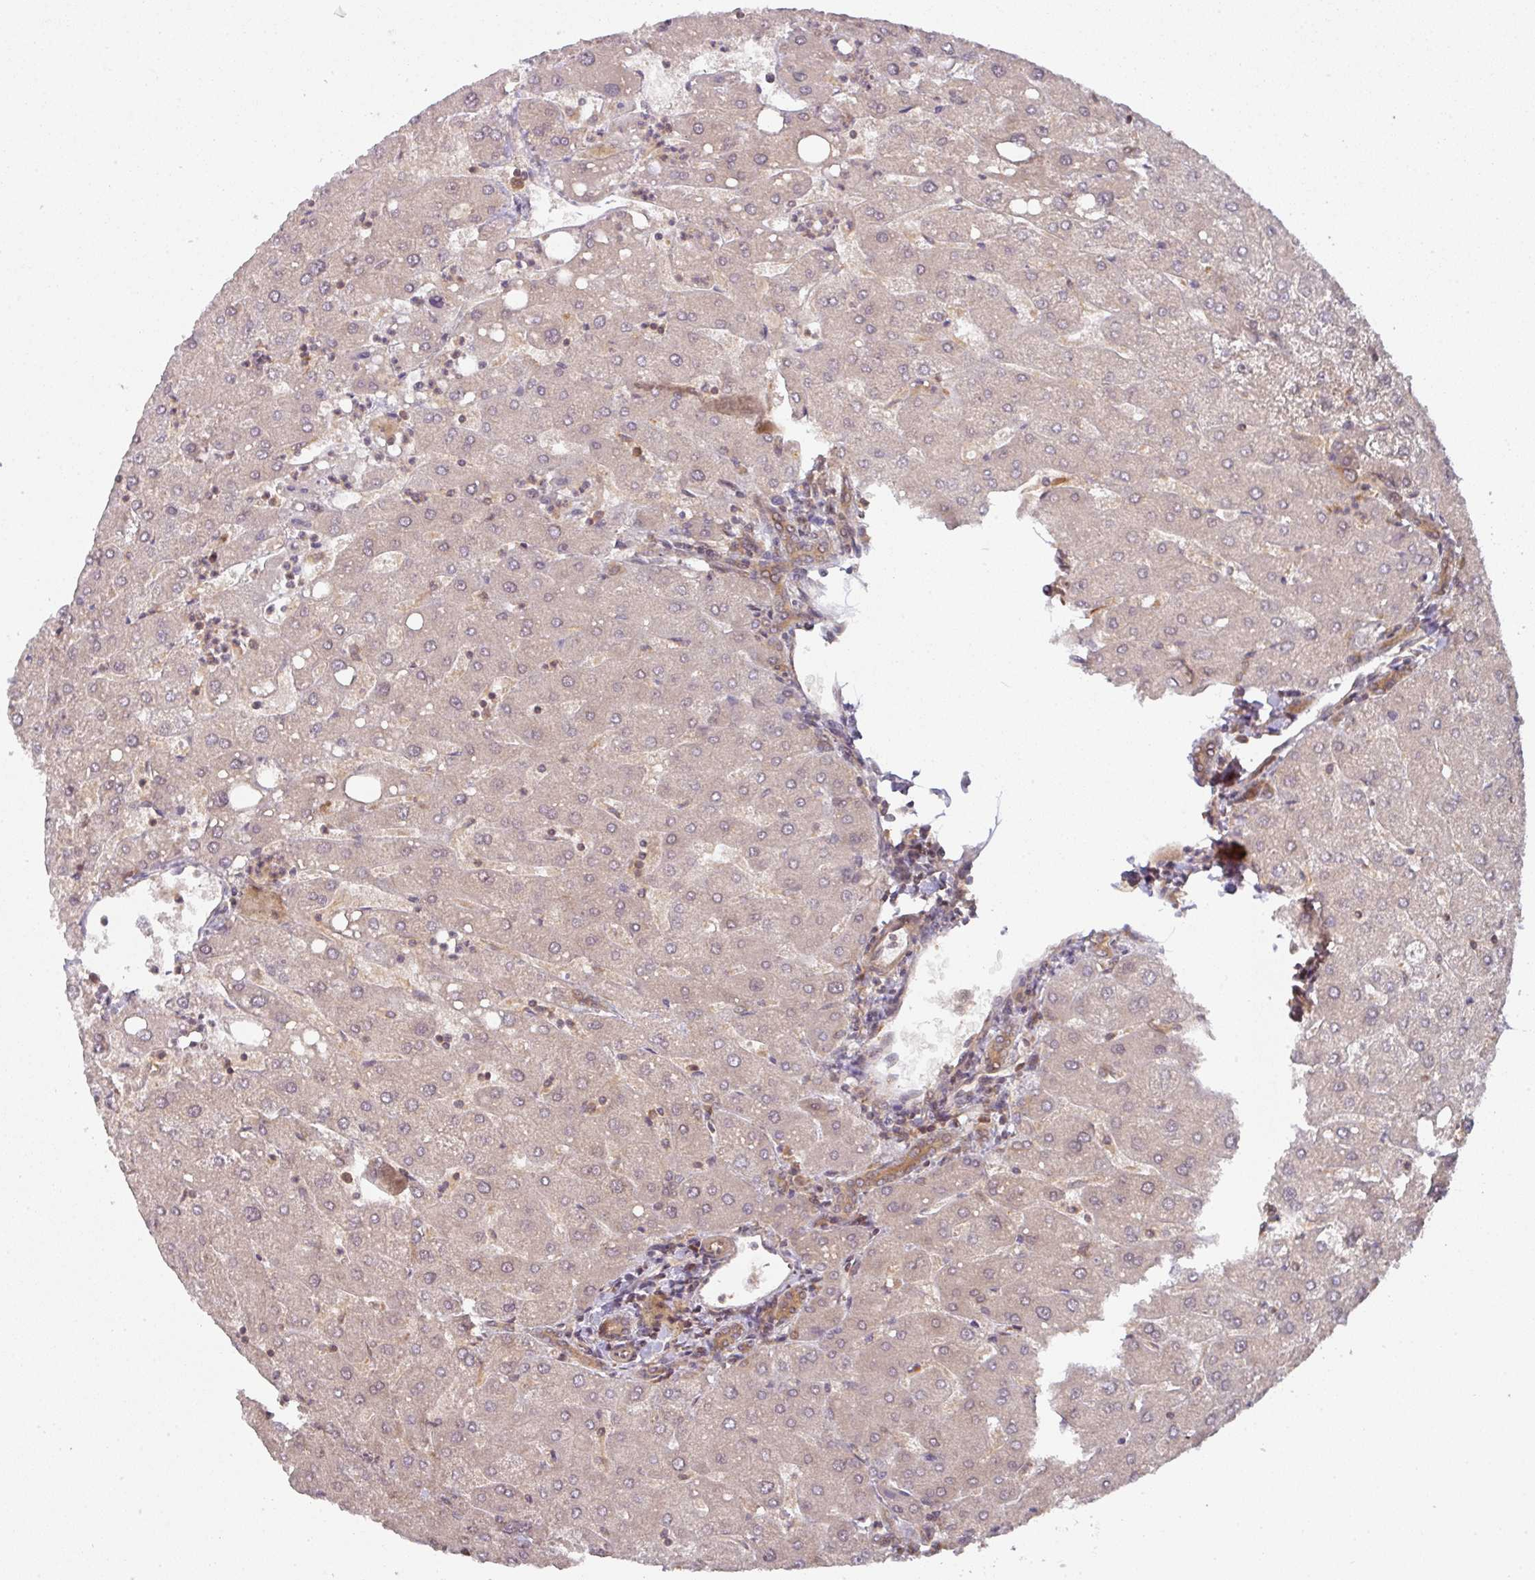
{"staining": {"intensity": "moderate", "quantity": ">75%", "location": "cytoplasmic/membranous"}, "tissue": "liver", "cell_type": "Cholangiocytes", "image_type": "normal", "snomed": [{"axis": "morphology", "description": "Normal tissue, NOS"}, {"axis": "topography", "description": "Liver"}], "caption": "Cholangiocytes reveal medium levels of moderate cytoplasmic/membranous positivity in about >75% of cells in unremarkable liver. Nuclei are stained in blue.", "gene": "EIF4EBP2", "patient": {"sex": "male", "age": 67}}